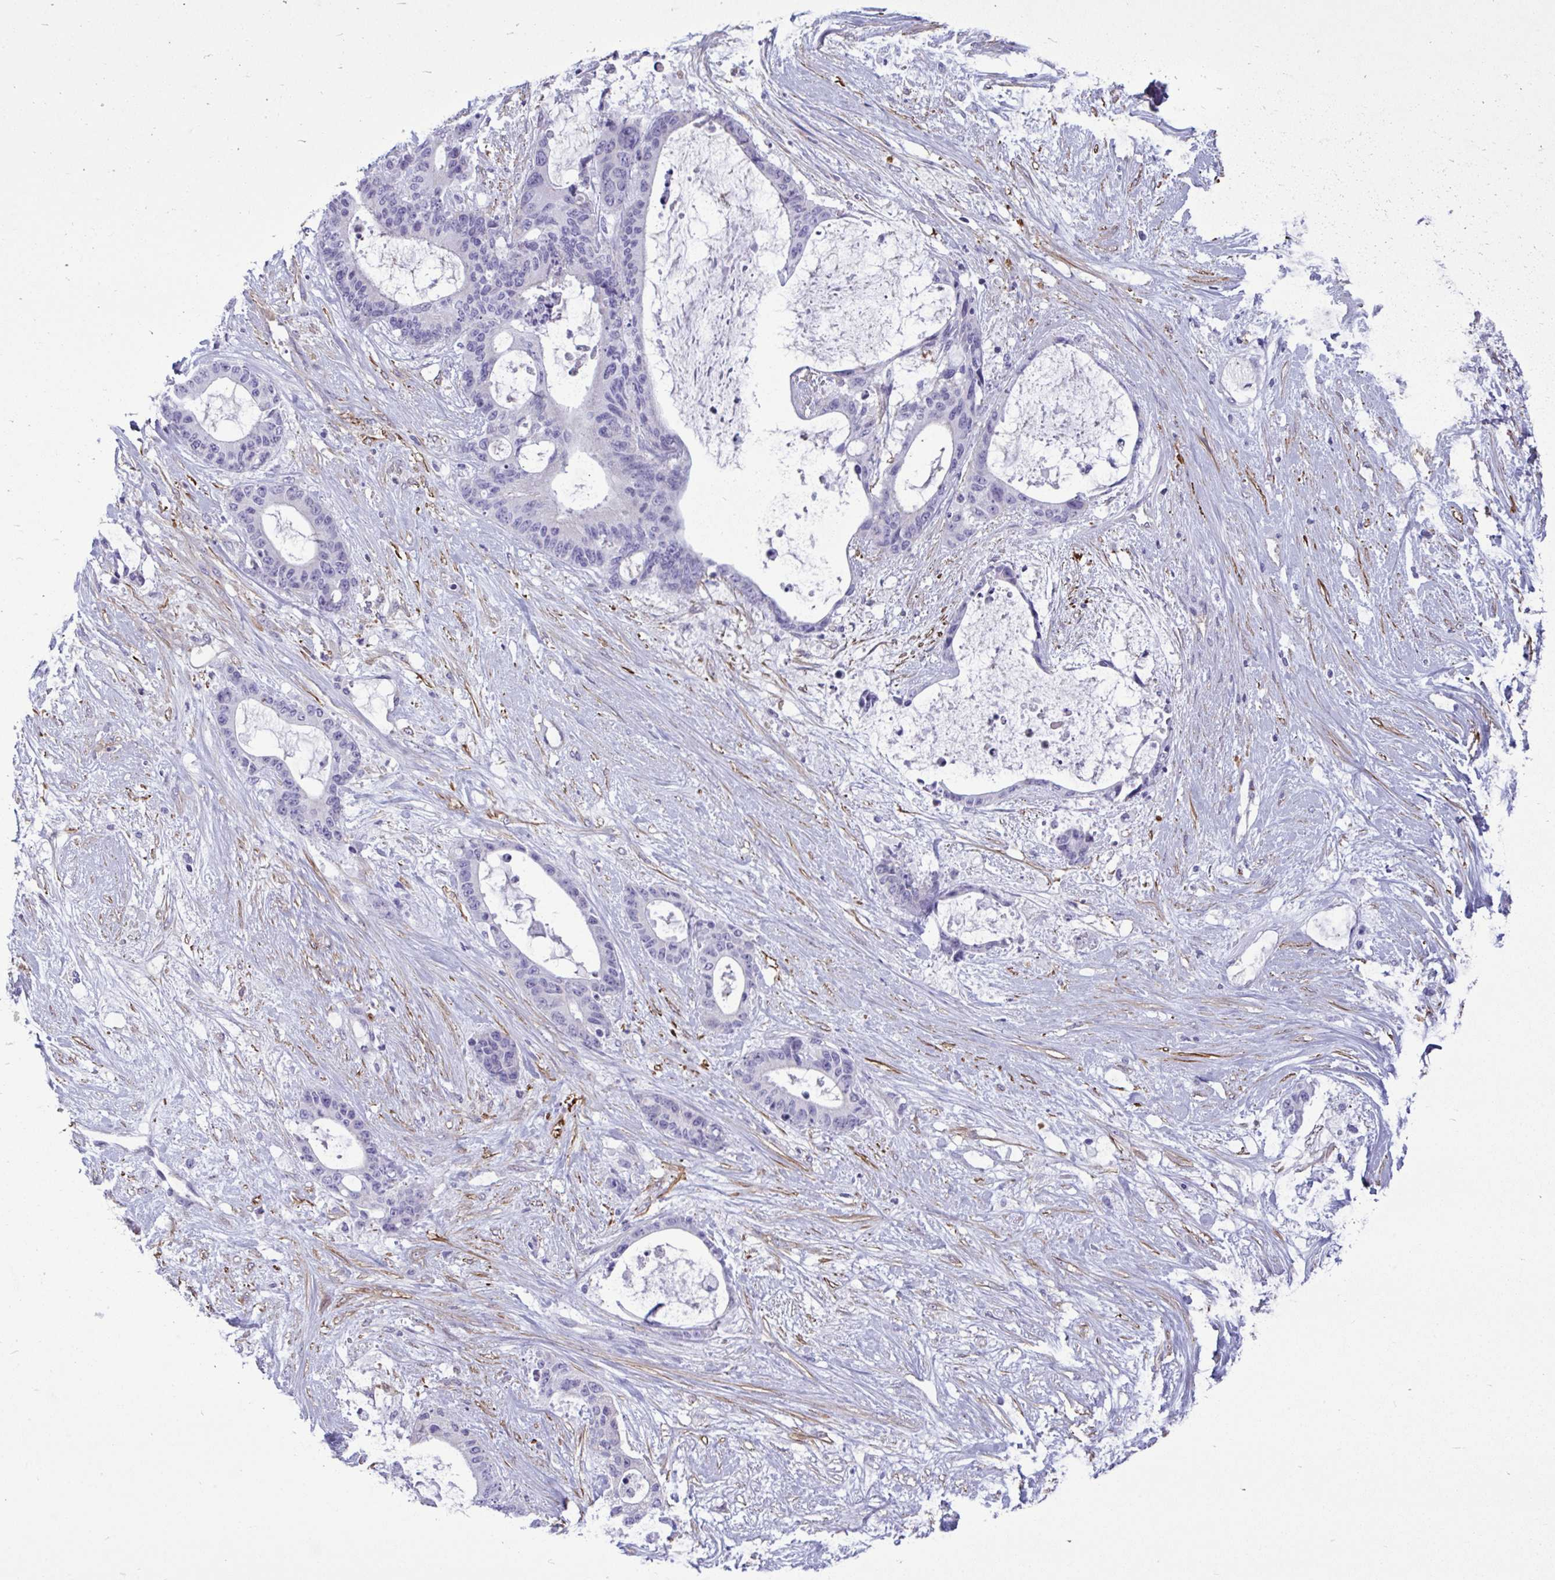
{"staining": {"intensity": "negative", "quantity": "none", "location": "none"}, "tissue": "liver cancer", "cell_type": "Tumor cells", "image_type": "cancer", "snomed": [{"axis": "morphology", "description": "Normal tissue, NOS"}, {"axis": "morphology", "description": "Cholangiocarcinoma"}, {"axis": "topography", "description": "Liver"}, {"axis": "topography", "description": "Peripheral nerve tissue"}], "caption": "Human liver cholangiocarcinoma stained for a protein using IHC displays no expression in tumor cells.", "gene": "MYH10", "patient": {"sex": "female", "age": 73}}